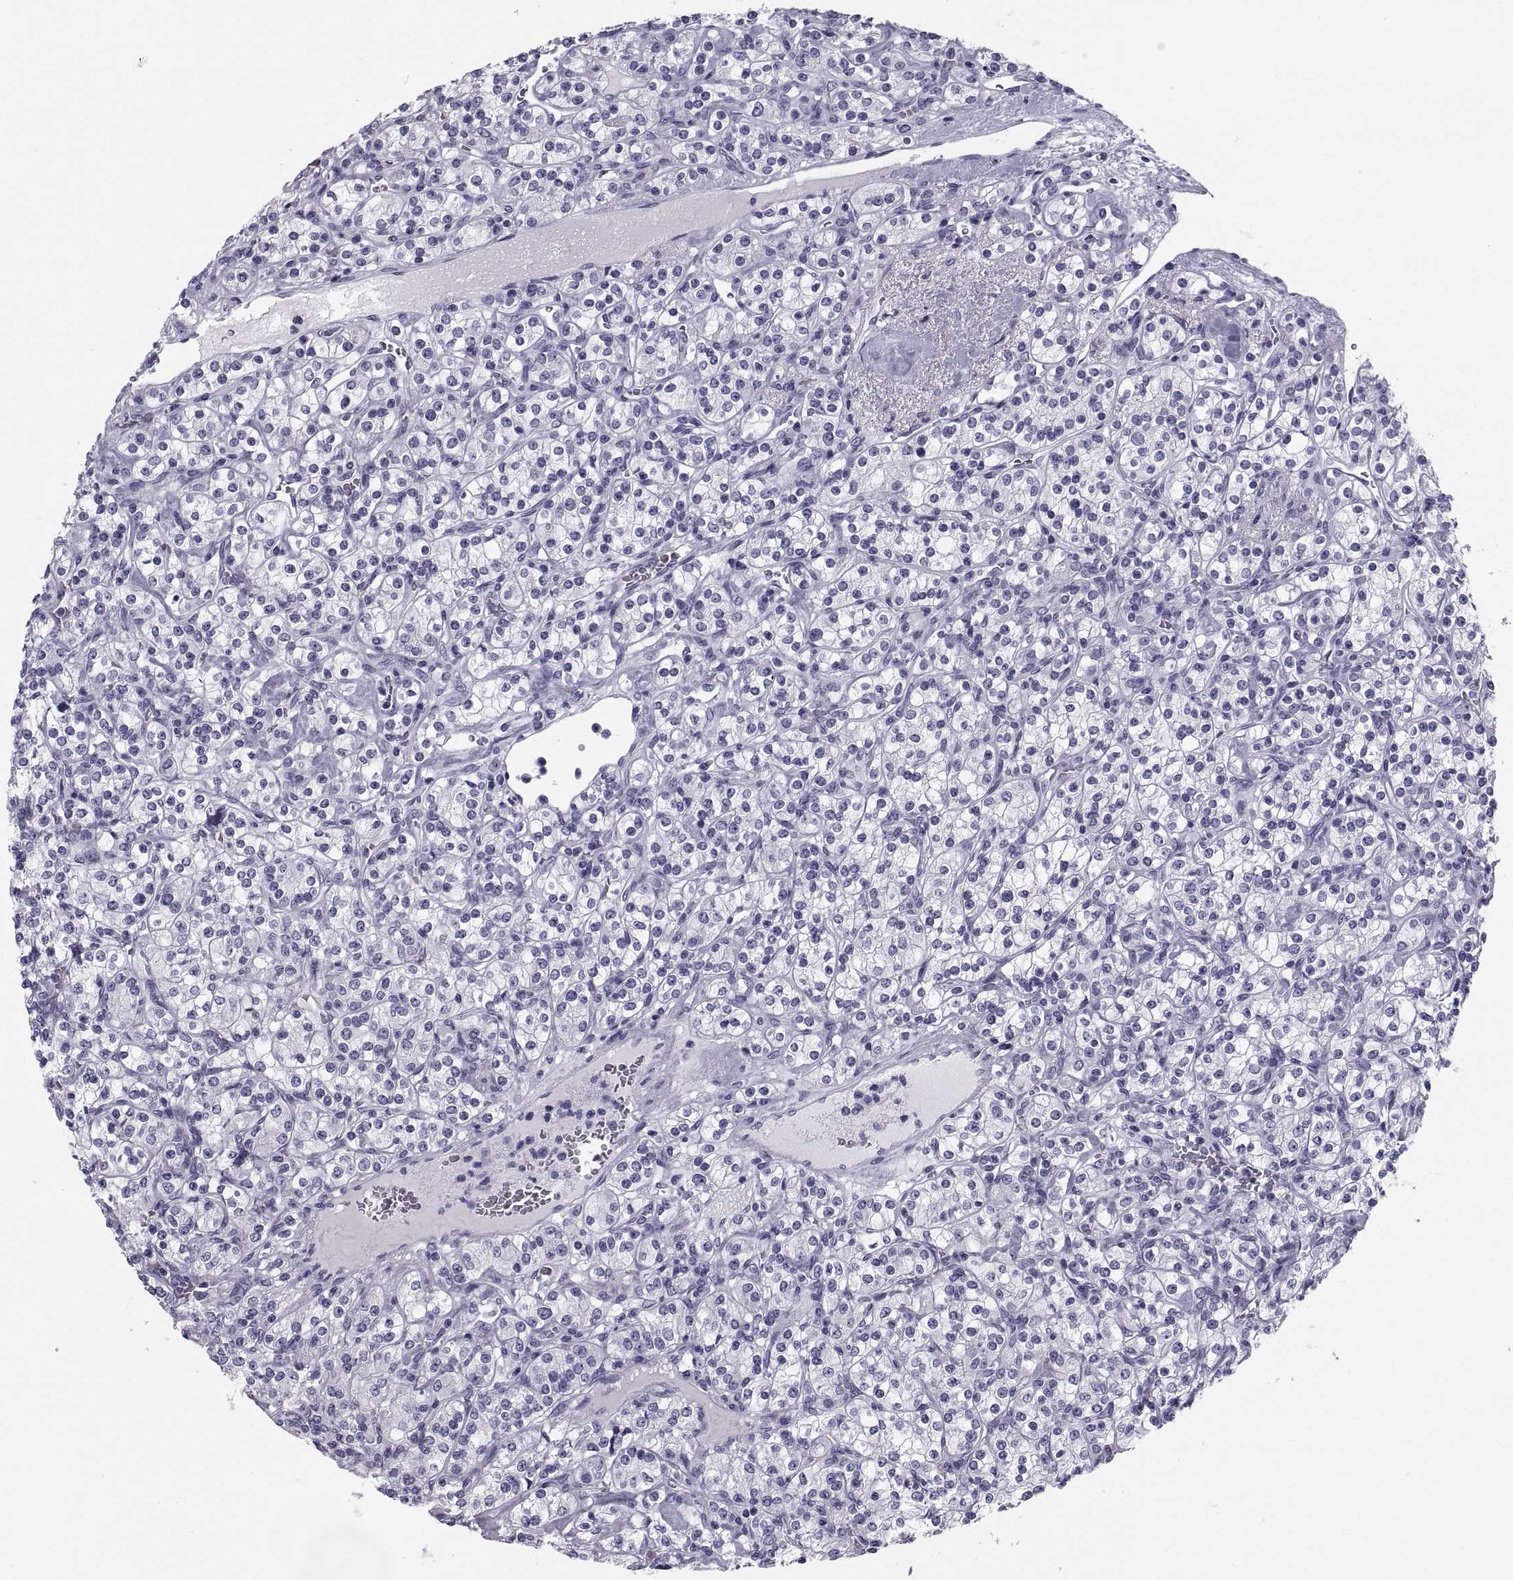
{"staining": {"intensity": "negative", "quantity": "none", "location": "none"}, "tissue": "renal cancer", "cell_type": "Tumor cells", "image_type": "cancer", "snomed": [{"axis": "morphology", "description": "Adenocarcinoma, NOS"}, {"axis": "topography", "description": "Kidney"}], "caption": "A high-resolution image shows IHC staining of renal cancer, which displays no significant expression in tumor cells.", "gene": "CRISP1", "patient": {"sex": "male", "age": 77}}